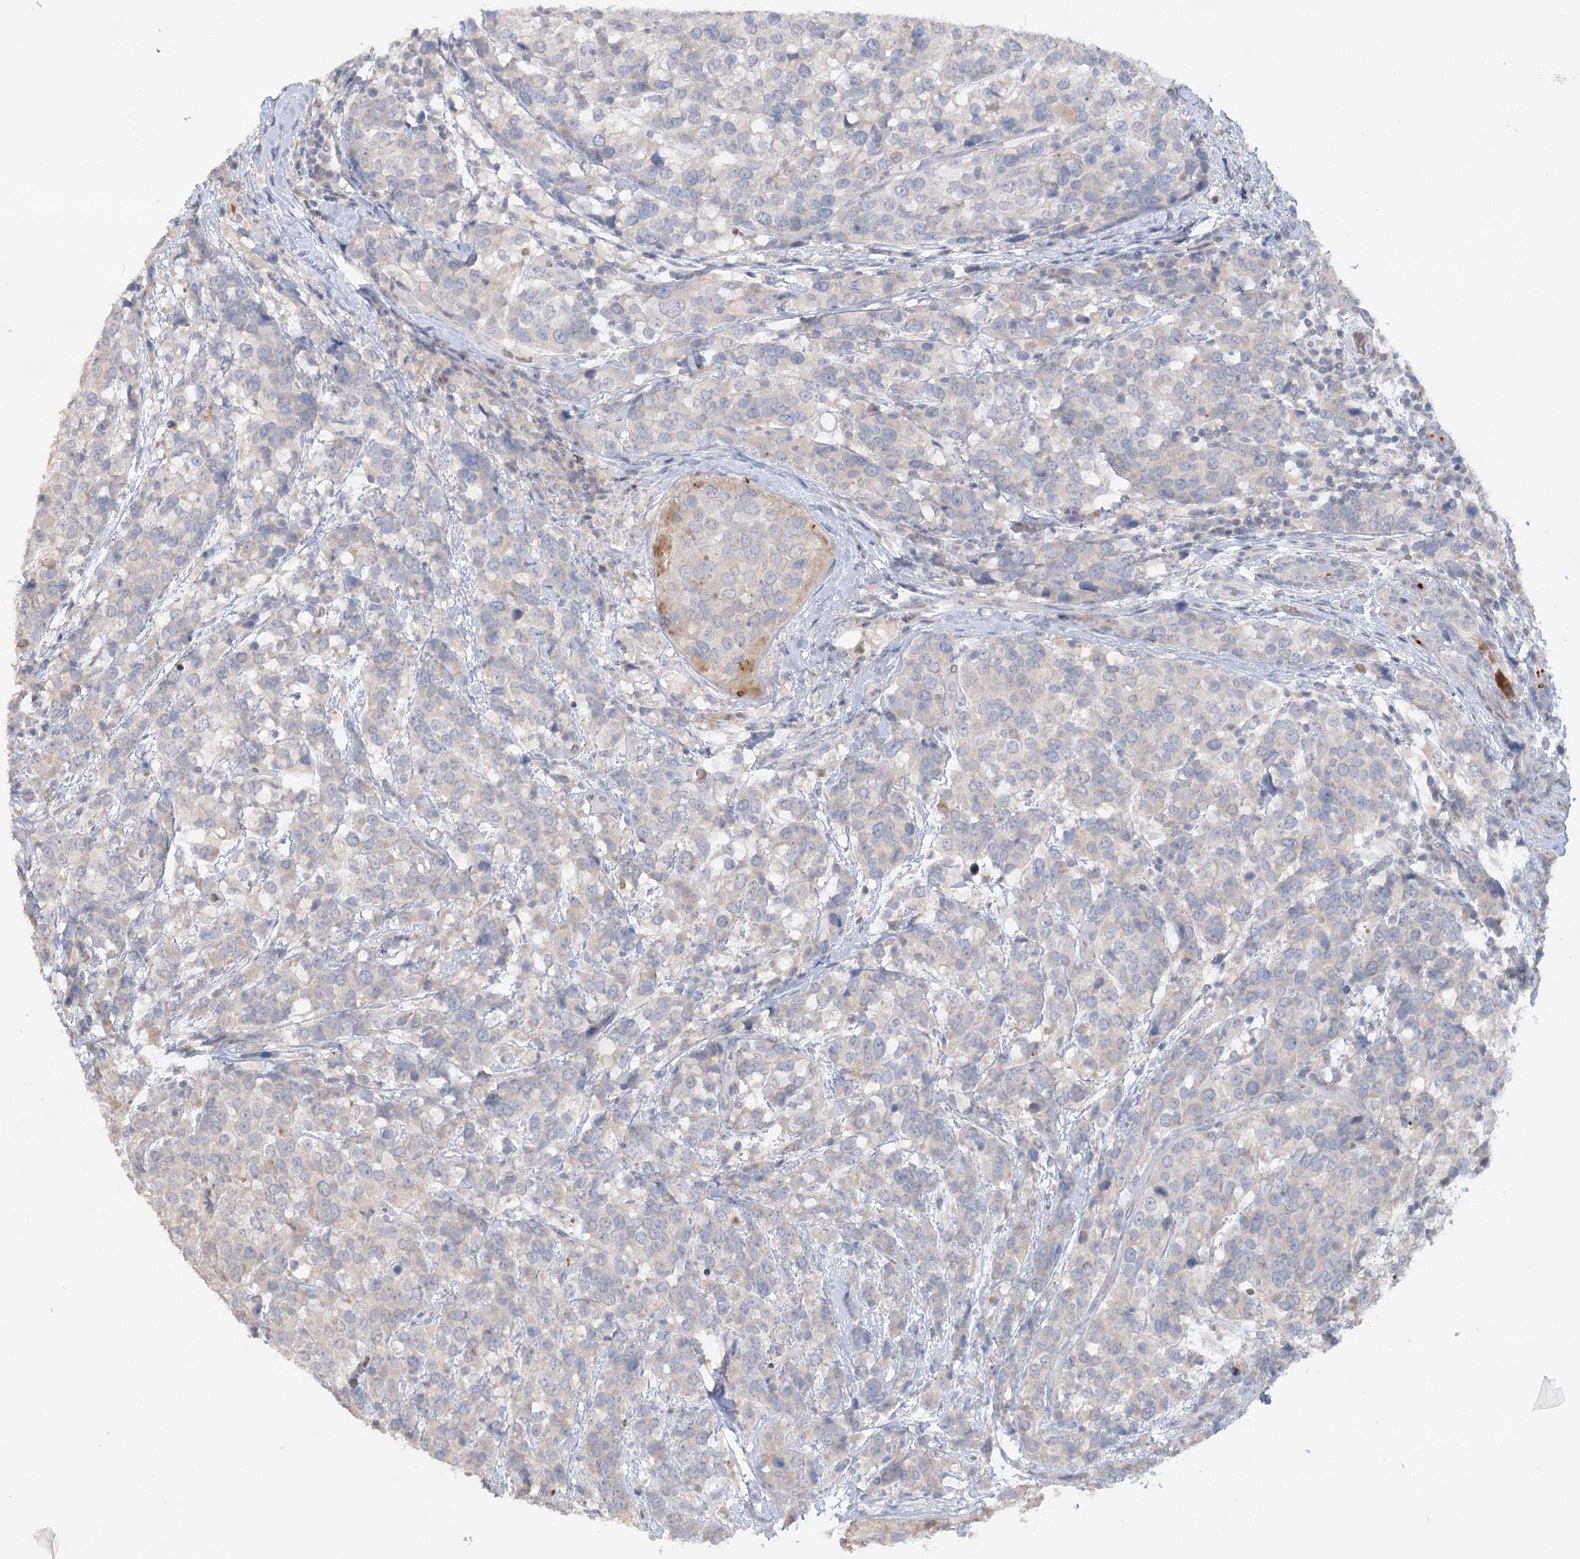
{"staining": {"intensity": "negative", "quantity": "none", "location": "none"}, "tissue": "breast cancer", "cell_type": "Tumor cells", "image_type": "cancer", "snomed": [{"axis": "morphology", "description": "Lobular carcinoma"}, {"axis": "topography", "description": "Breast"}], "caption": "Tumor cells show no significant positivity in lobular carcinoma (breast). (Brightfield microscopy of DAB (3,3'-diaminobenzidine) IHC at high magnification).", "gene": "TRAF3IP1", "patient": {"sex": "female", "age": 59}}